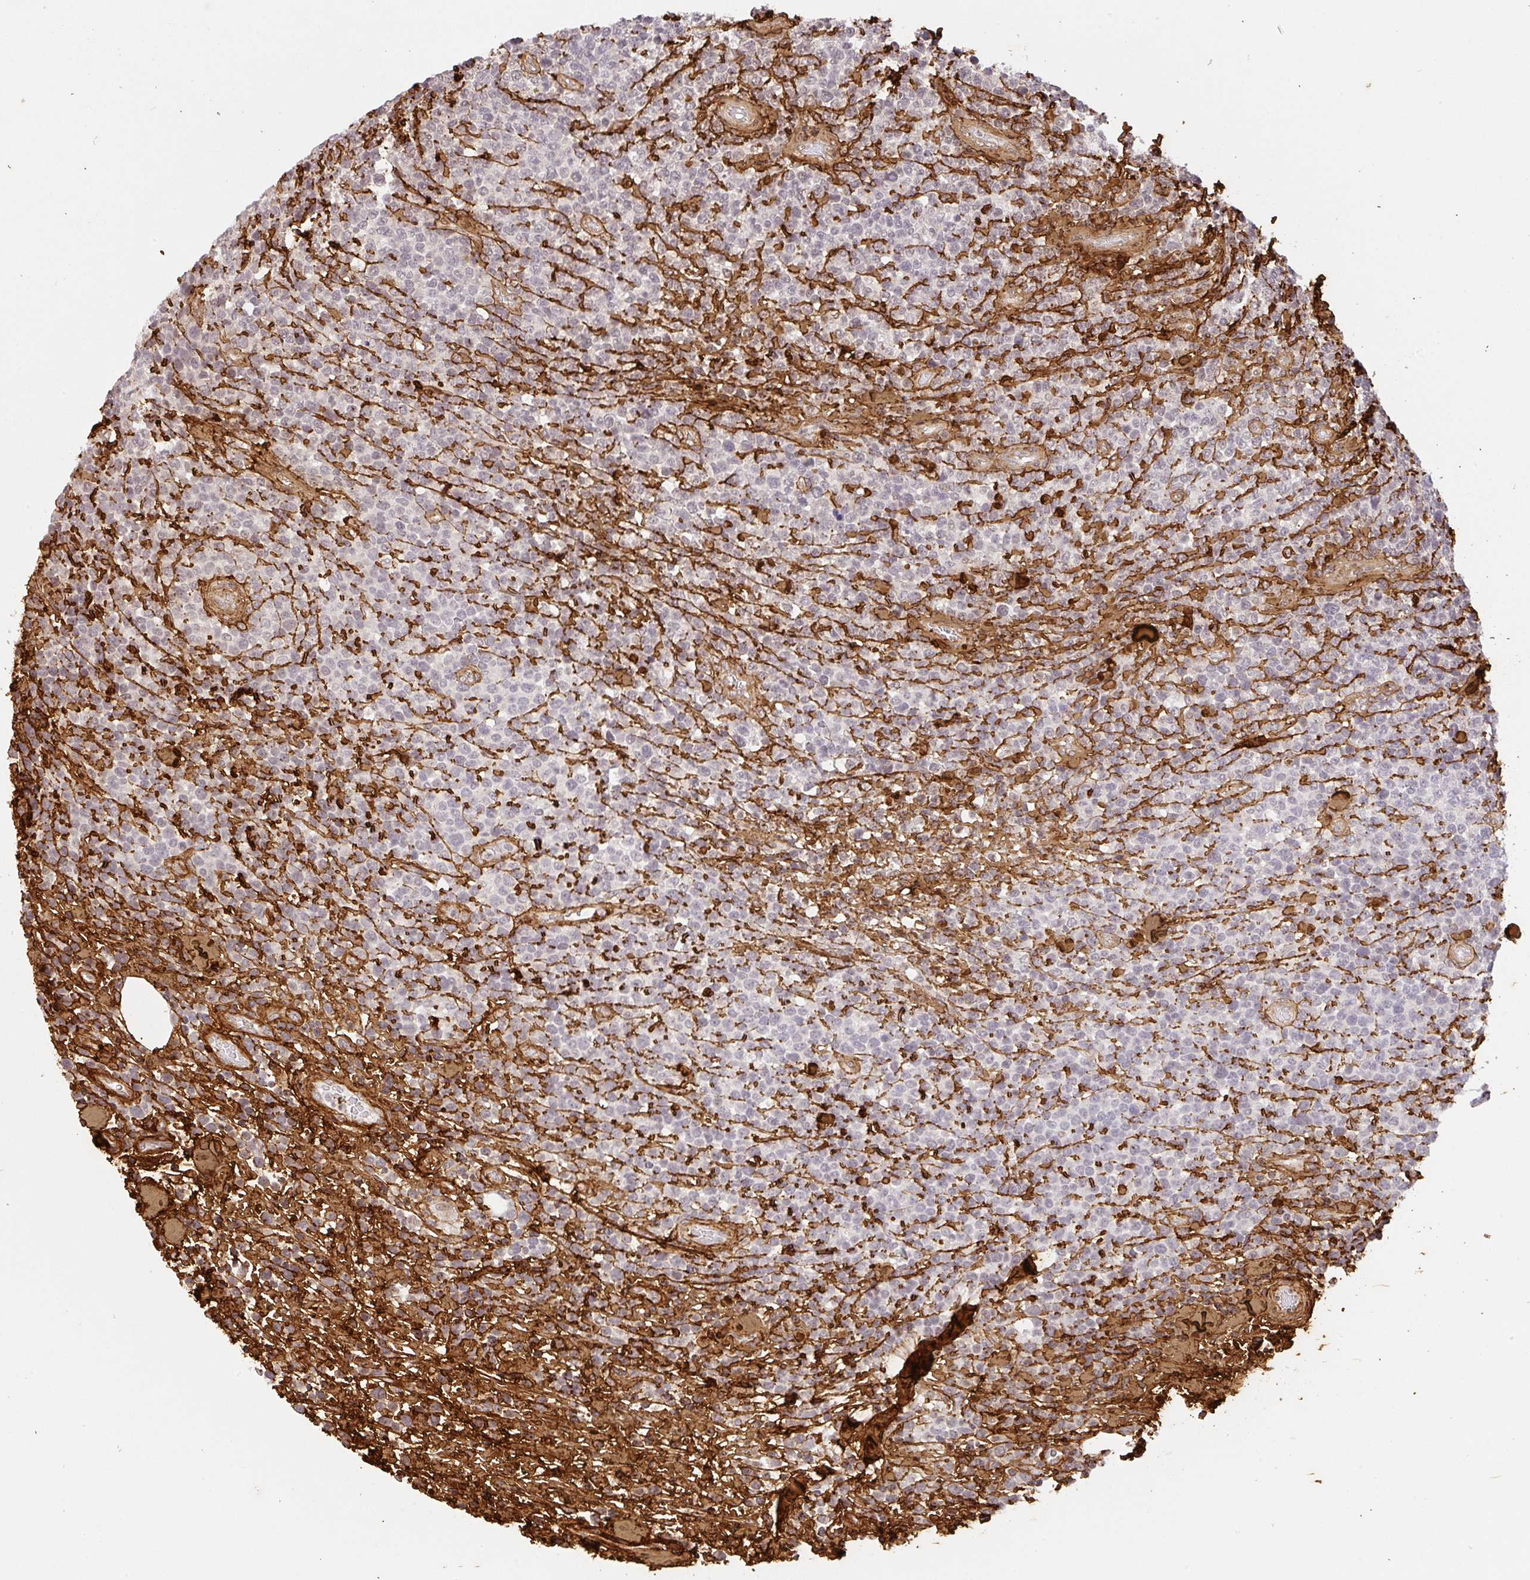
{"staining": {"intensity": "negative", "quantity": "none", "location": "none"}, "tissue": "lymphoma", "cell_type": "Tumor cells", "image_type": "cancer", "snomed": [{"axis": "morphology", "description": "Malignant lymphoma, non-Hodgkin's type, High grade"}, {"axis": "topography", "description": "Soft tissue"}], "caption": "Immunohistochemical staining of human malignant lymphoma, non-Hodgkin's type (high-grade) shows no significant staining in tumor cells.", "gene": "COL3A1", "patient": {"sex": "female", "age": 56}}